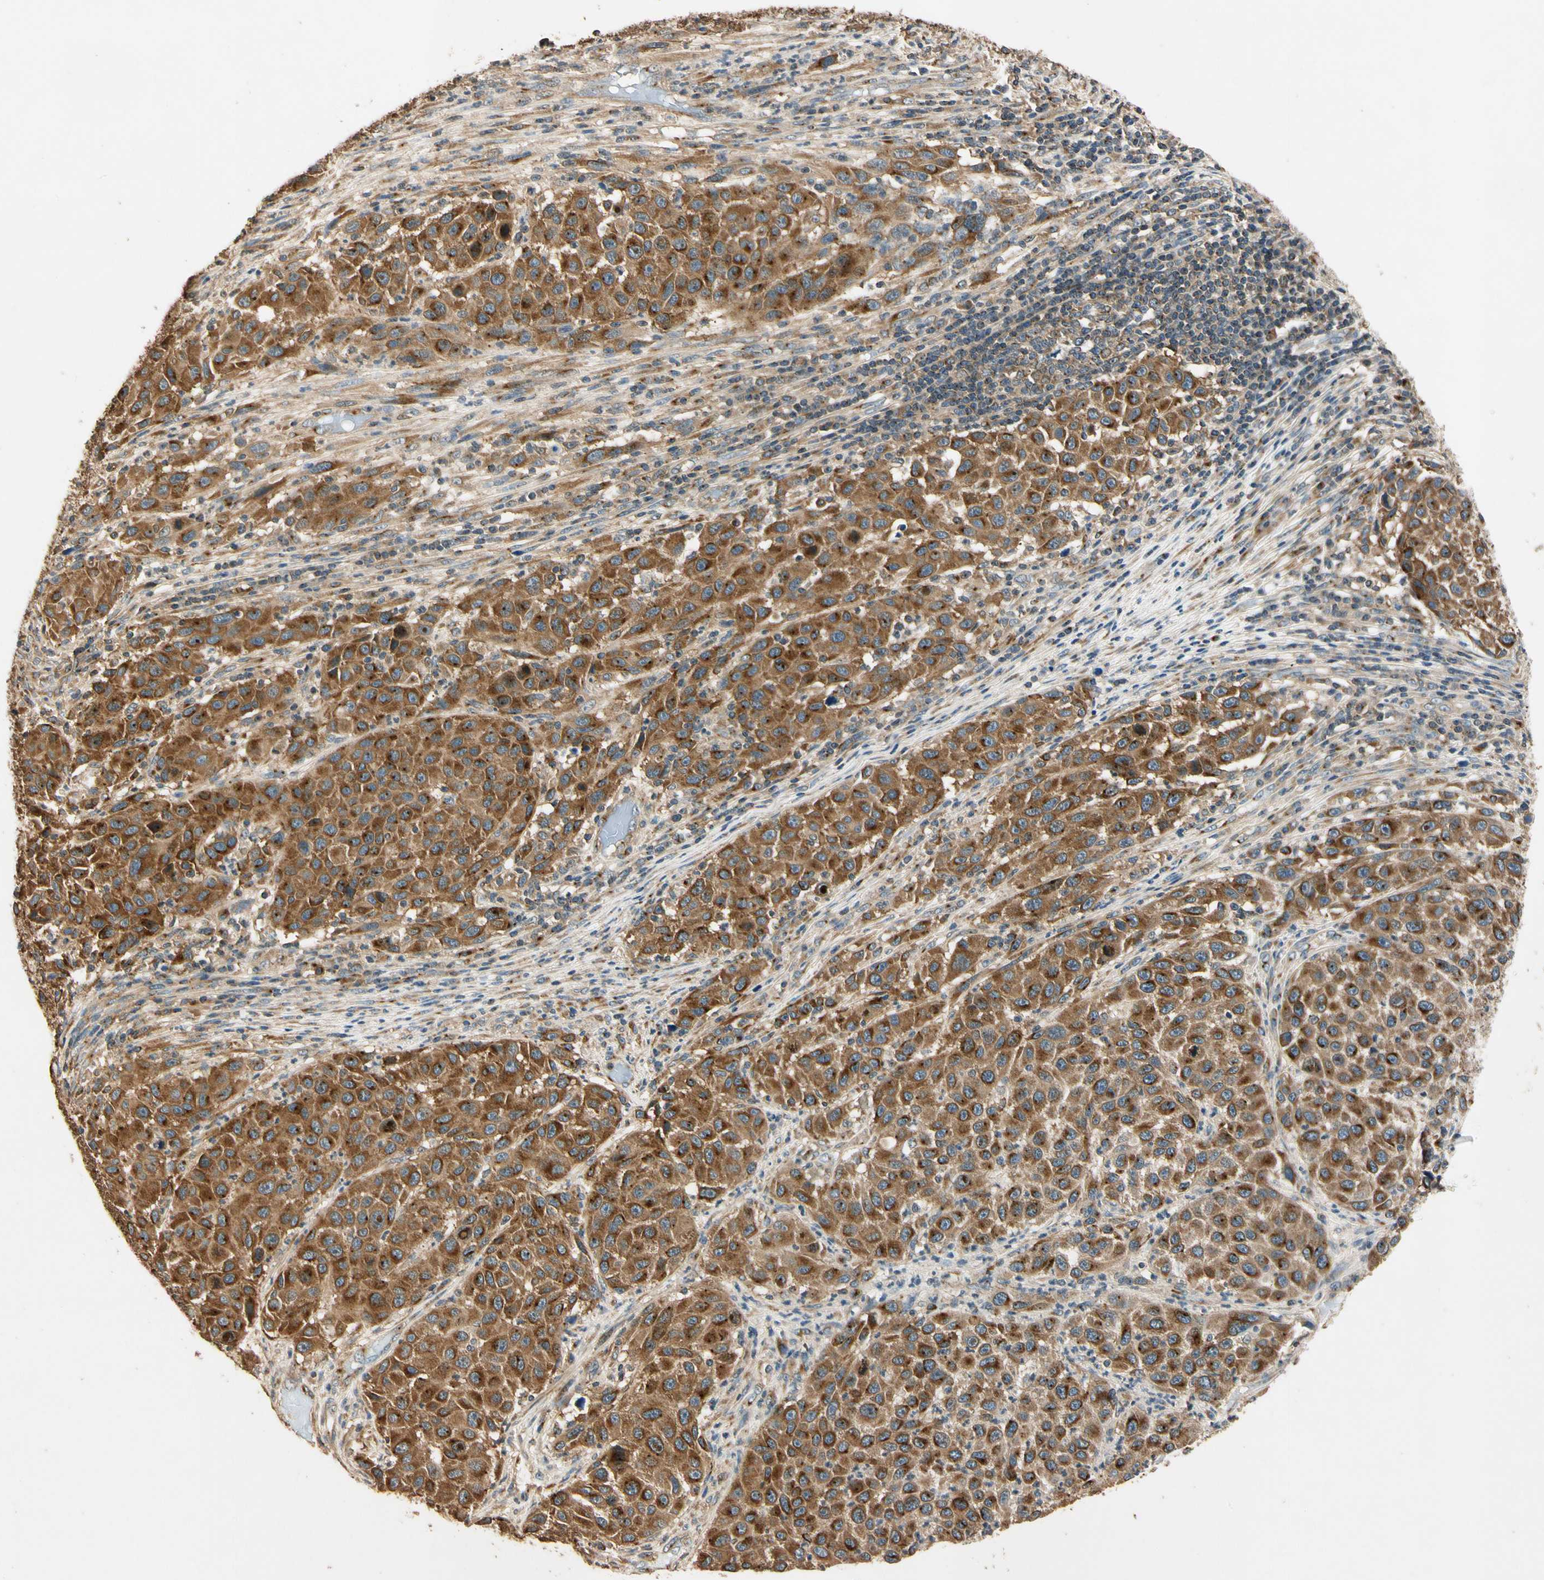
{"staining": {"intensity": "strong", "quantity": ">75%", "location": "cytoplasmic/membranous"}, "tissue": "melanoma", "cell_type": "Tumor cells", "image_type": "cancer", "snomed": [{"axis": "morphology", "description": "Malignant melanoma, Metastatic site"}, {"axis": "topography", "description": "Lymph node"}], "caption": "DAB immunohistochemical staining of melanoma reveals strong cytoplasmic/membranous protein staining in about >75% of tumor cells.", "gene": "AKAP9", "patient": {"sex": "male", "age": 61}}